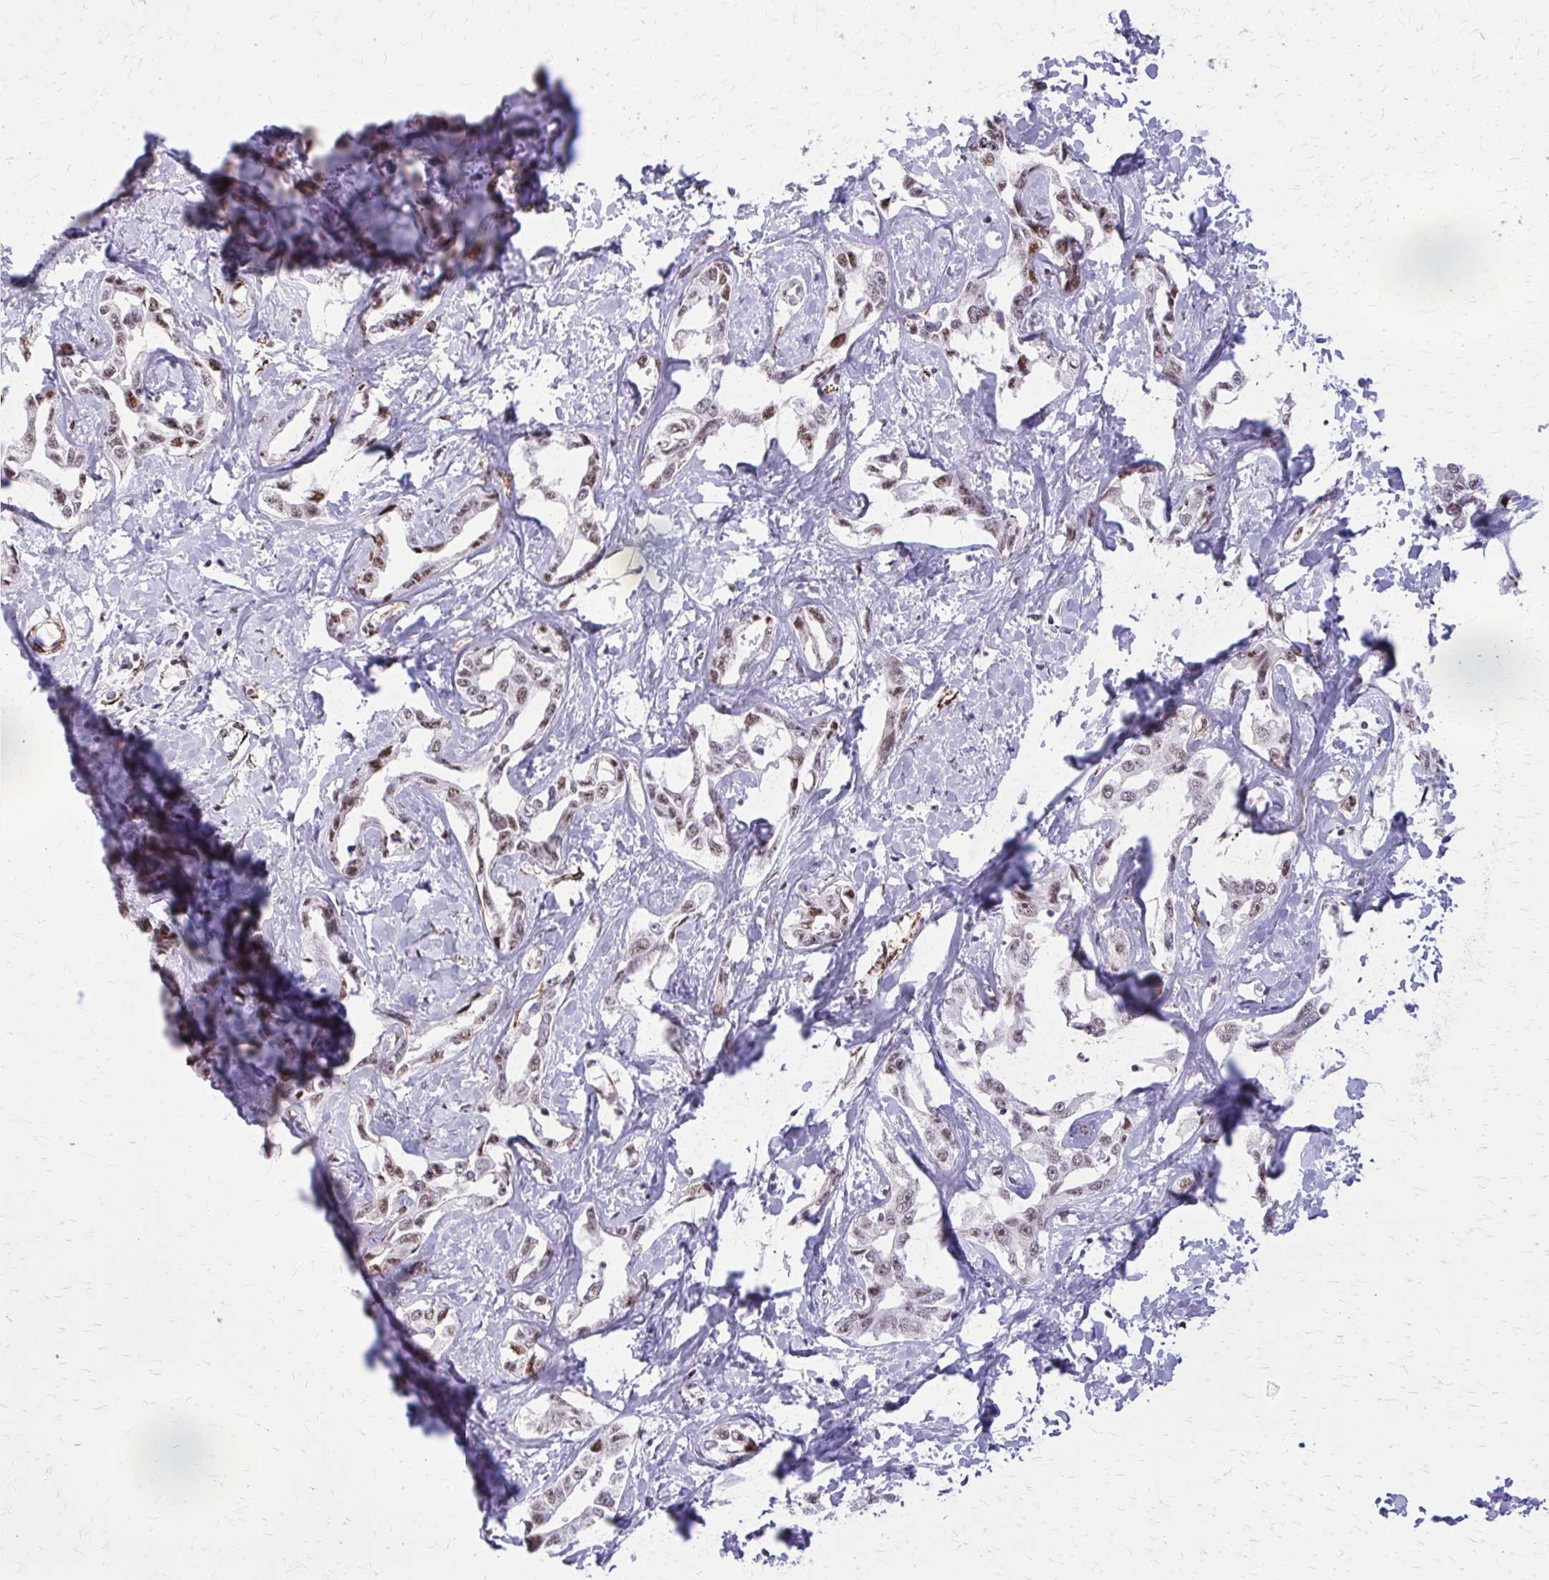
{"staining": {"intensity": "weak", "quantity": "25%-75%", "location": "nuclear"}, "tissue": "liver cancer", "cell_type": "Tumor cells", "image_type": "cancer", "snomed": [{"axis": "morphology", "description": "Cholangiocarcinoma"}, {"axis": "topography", "description": "Liver"}], "caption": "Tumor cells demonstrate weak nuclear expression in about 25%-75% of cells in liver cancer. (DAB IHC with brightfield microscopy, high magnification).", "gene": "NRBF2", "patient": {"sex": "male", "age": 59}}